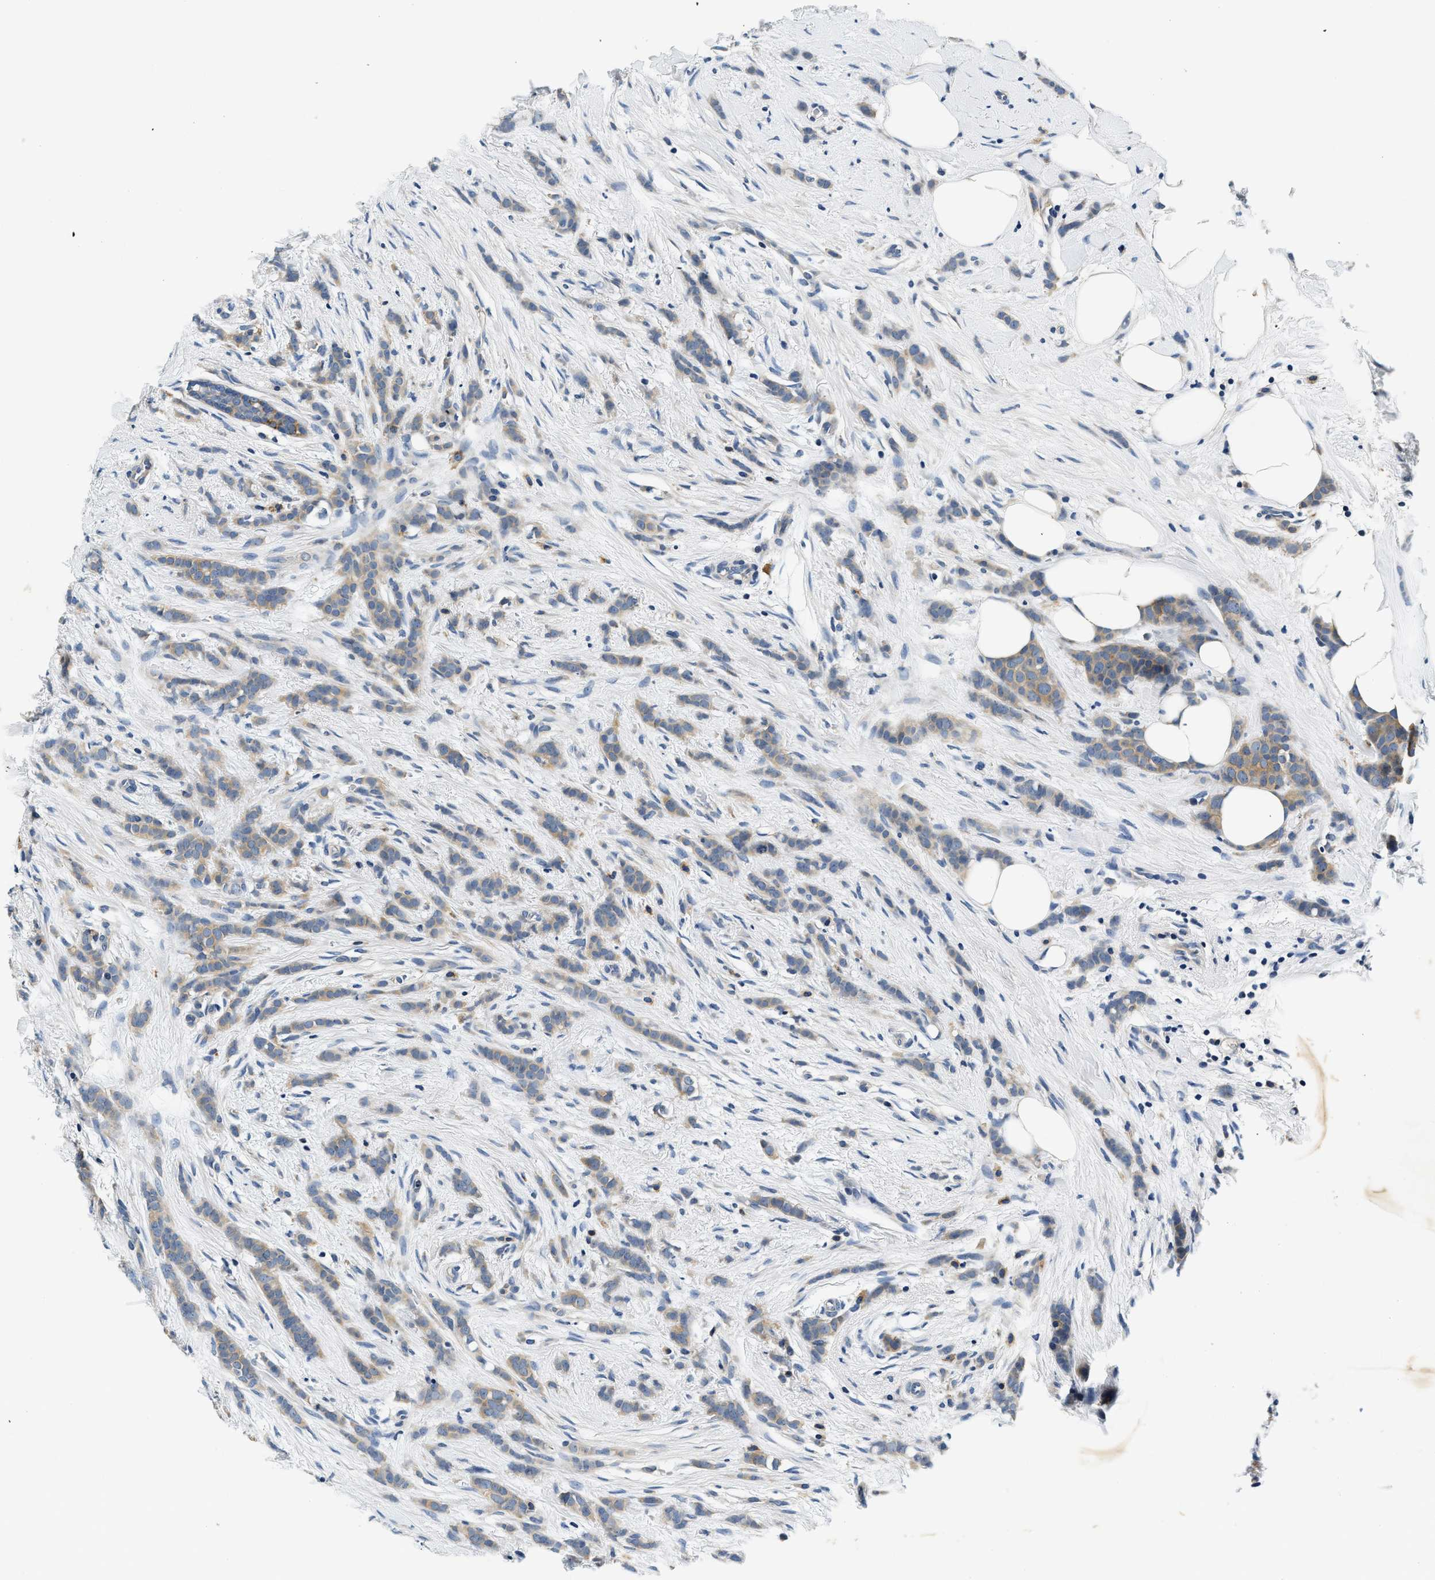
{"staining": {"intensity": "weak", "quantity": ">75%", "location": "cytoplasmic/membranous"}, "tissue": "breast cancer", "cell_type": "Tumor cells", "image_type": "cancer", "snomed": [{"axis": "morphology", "description": "Lobular carcinoma, in situ"}, {"axis": "morphology", "description": "Lobular carcinoma"}, {"axis": "topography", "description": "Breast"}], "caption": "High-magnification brightfield microscopy of breast cancer stained with DAB (brown) and counterstained with hematoxylin (blue). tumor cells exhibit weak cytoplasmic/membranous expression is seen in approximately>75% of cells. The staining was performed using DAB (3,3'-diaminobenzidine), with brown indicating positive protein expression. Nuclei are stained blue with hematoxylin.", "gene": "RESF1", "patient": {"sex": "female", "age": 41}}